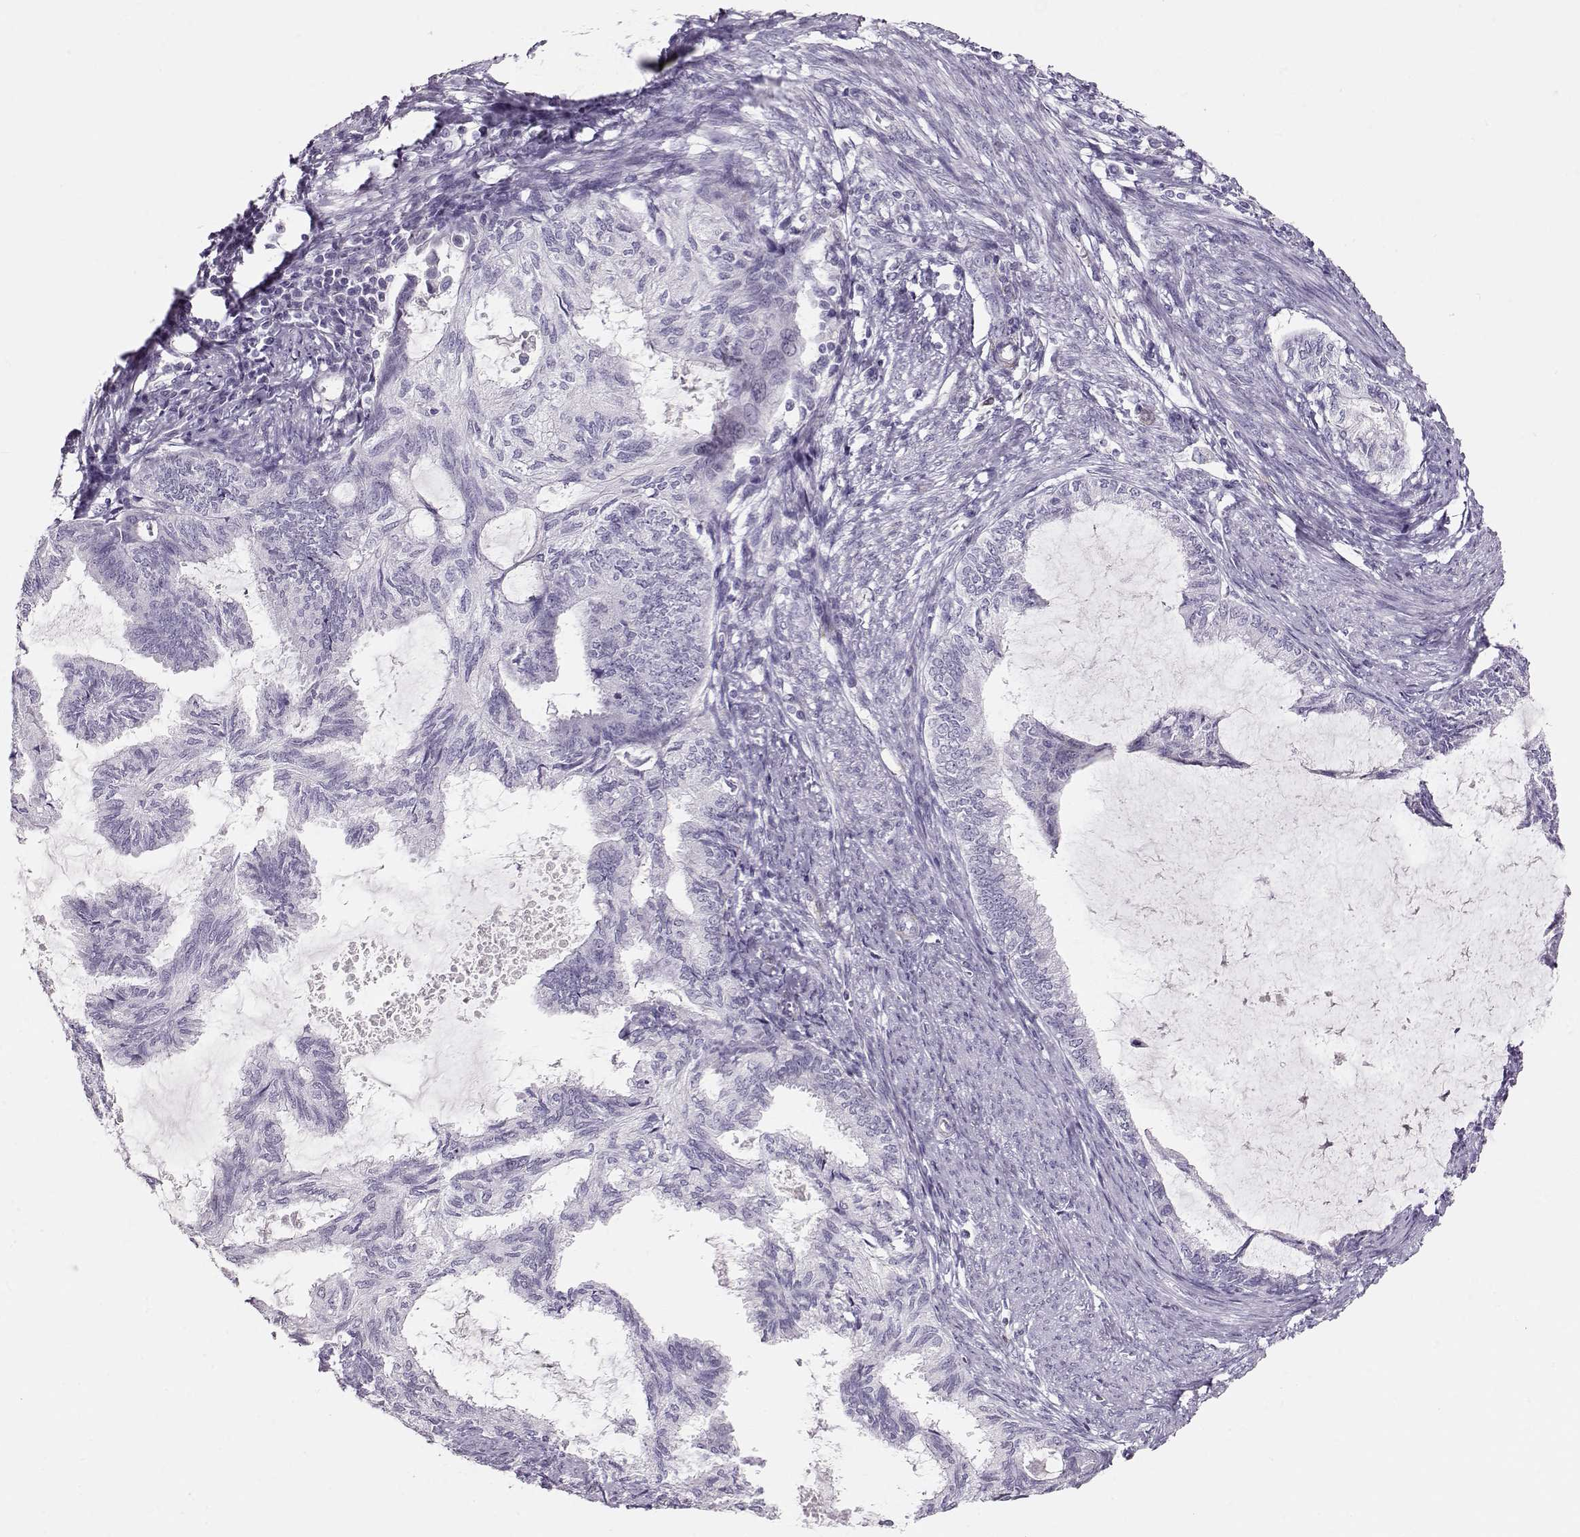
{"staining": {"intensity": "negative", "quantity": "none", "location": "none"}, "tissue": "endometrial cancer", "cell_type": "Tumor cells", "image_type": "cancer", "snomed": [{"axis": "morphology", "description": "Adenocarcinoma, NOS"}, {"axis": "topography", "description": "Endometrium"}], "caption": "The photomicrograph reveals no significant staining in tumor cells of adenocarcinoma (endometrial).", "gene": "RBM44", "patient": {"sex": "female", "age": 86}}